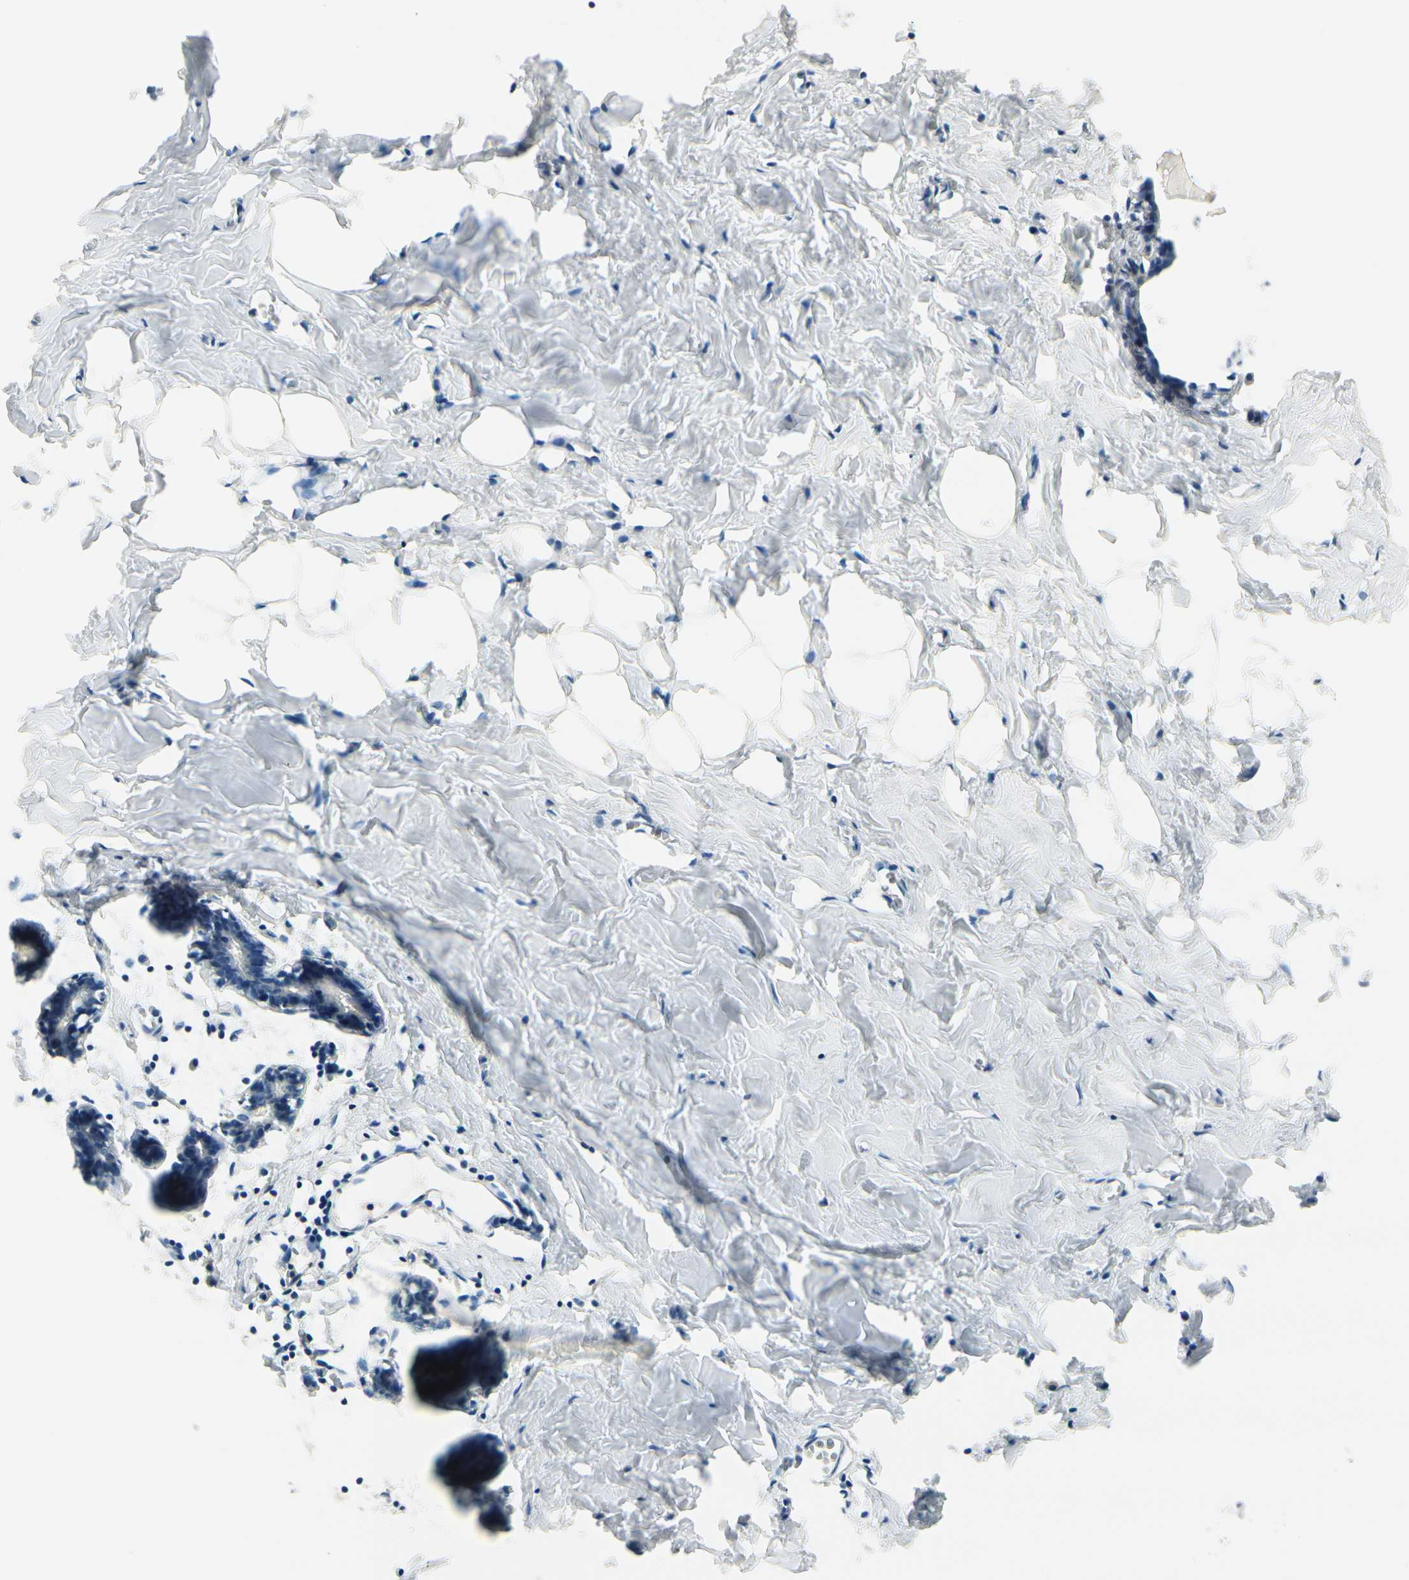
{"staining": {"intensity": "negative", "quantity": "none", "location": "none"}, "tissue": "breast", "cell_type": "Adipocytes", "image_type": "normal", "snomed": [{"axis": "morphology", "description": "Normal tissue, NOS"}, {"axis": "topography", "description": "Breast"}], "caption": "The micrograph reveals no staining of adipocytes in unremarkable breast. (DAB (3,3'-diaminobenzidine) immunohistochemistry (IHC) with hematoxylin counter stain).", "gene": "FGF10", "patient": {"sex": "female", "age": 27}}